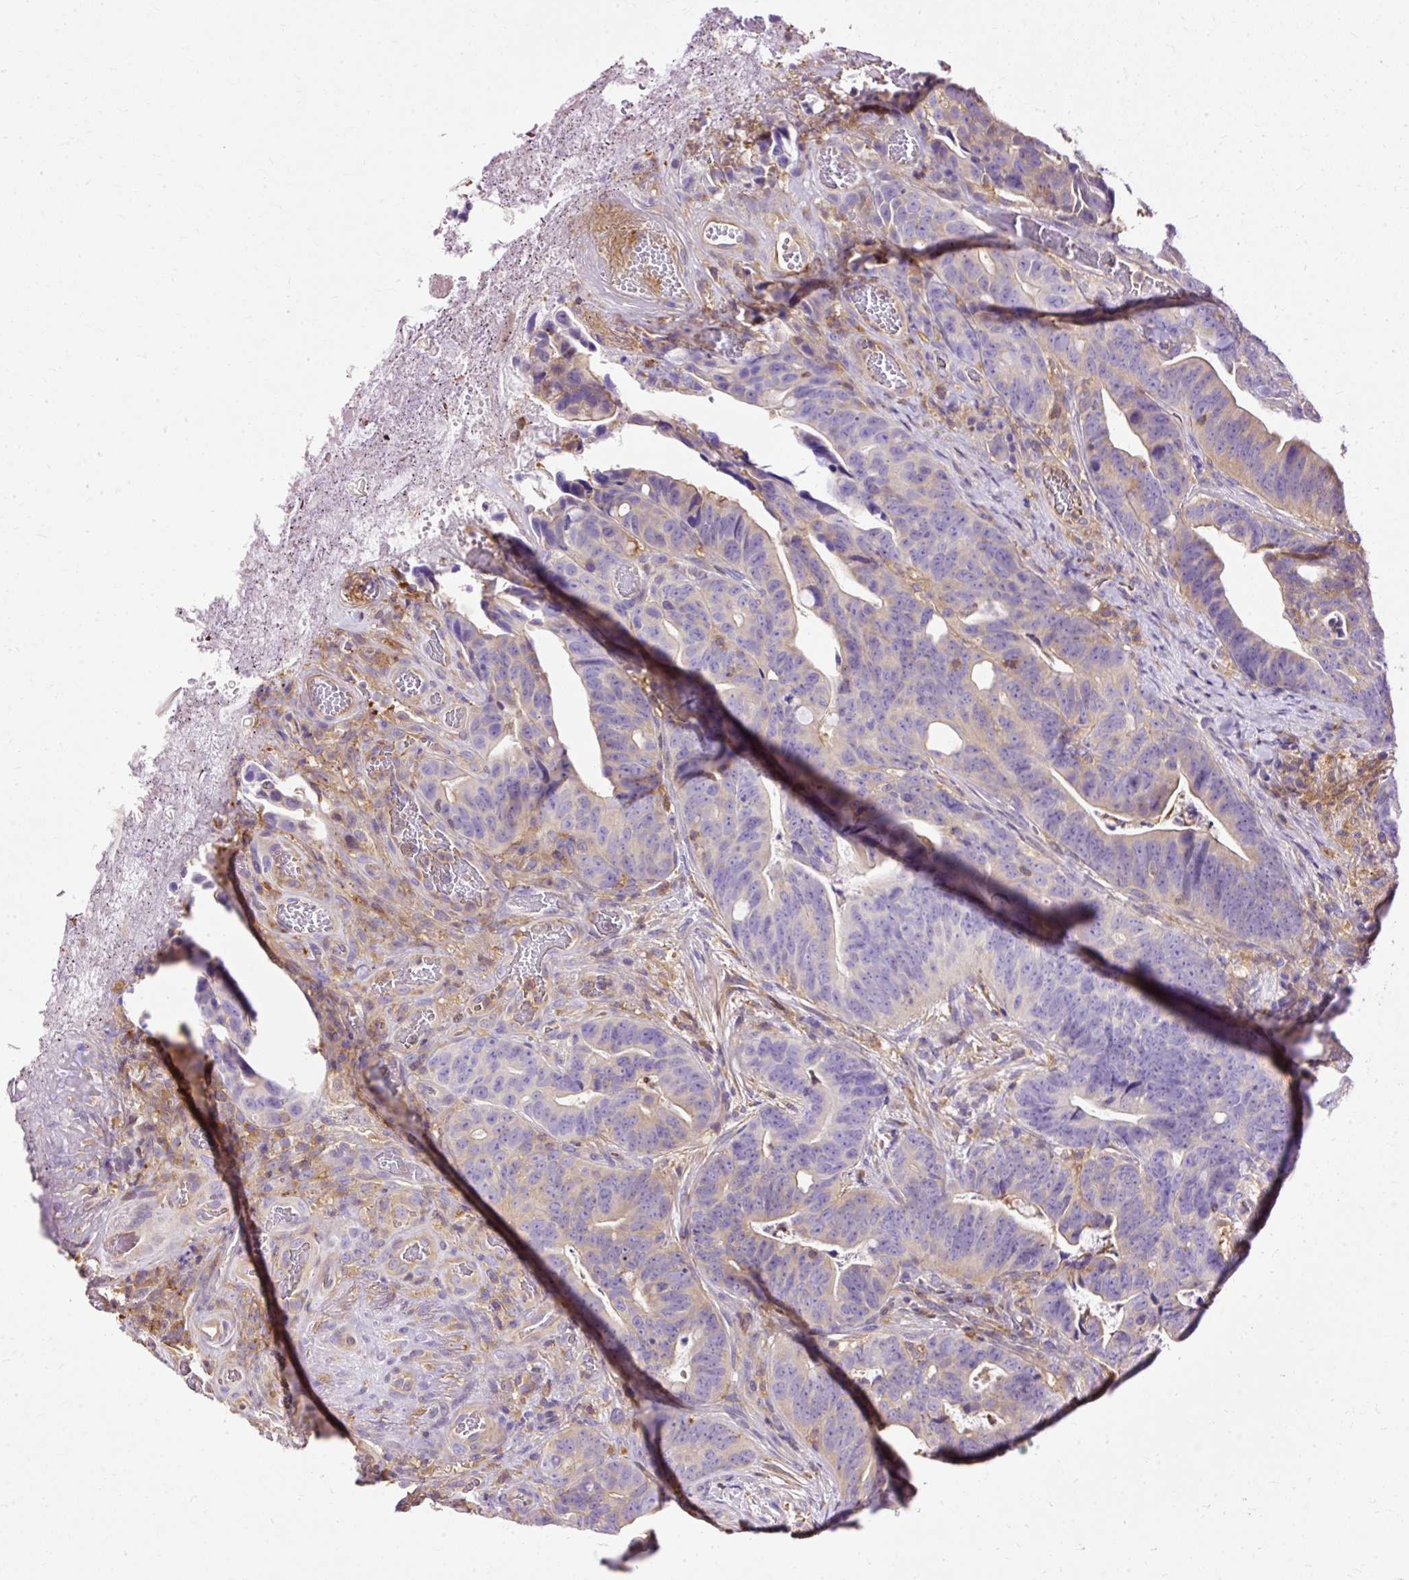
{"staining": {"intensity": "weak", "quantity": "<25%", "location": "cytoplasmic/membranous"}, "tissue": "colorectal cancer", "cell_type": "Tumor cells", "image_type": "cancer", "snomed": [{"axis": "morphology", "description": "Adenocarcinoma, NOS"}, {"axis": "topography", "description": "Colon"}], "caption": "The immunohistochemistry micrograph has no significant expression in tumor cells of adenocarcinoma (colorectal) tissue.", "gene": "TWF2", "patient": {"sex": "female", "age": 82}}